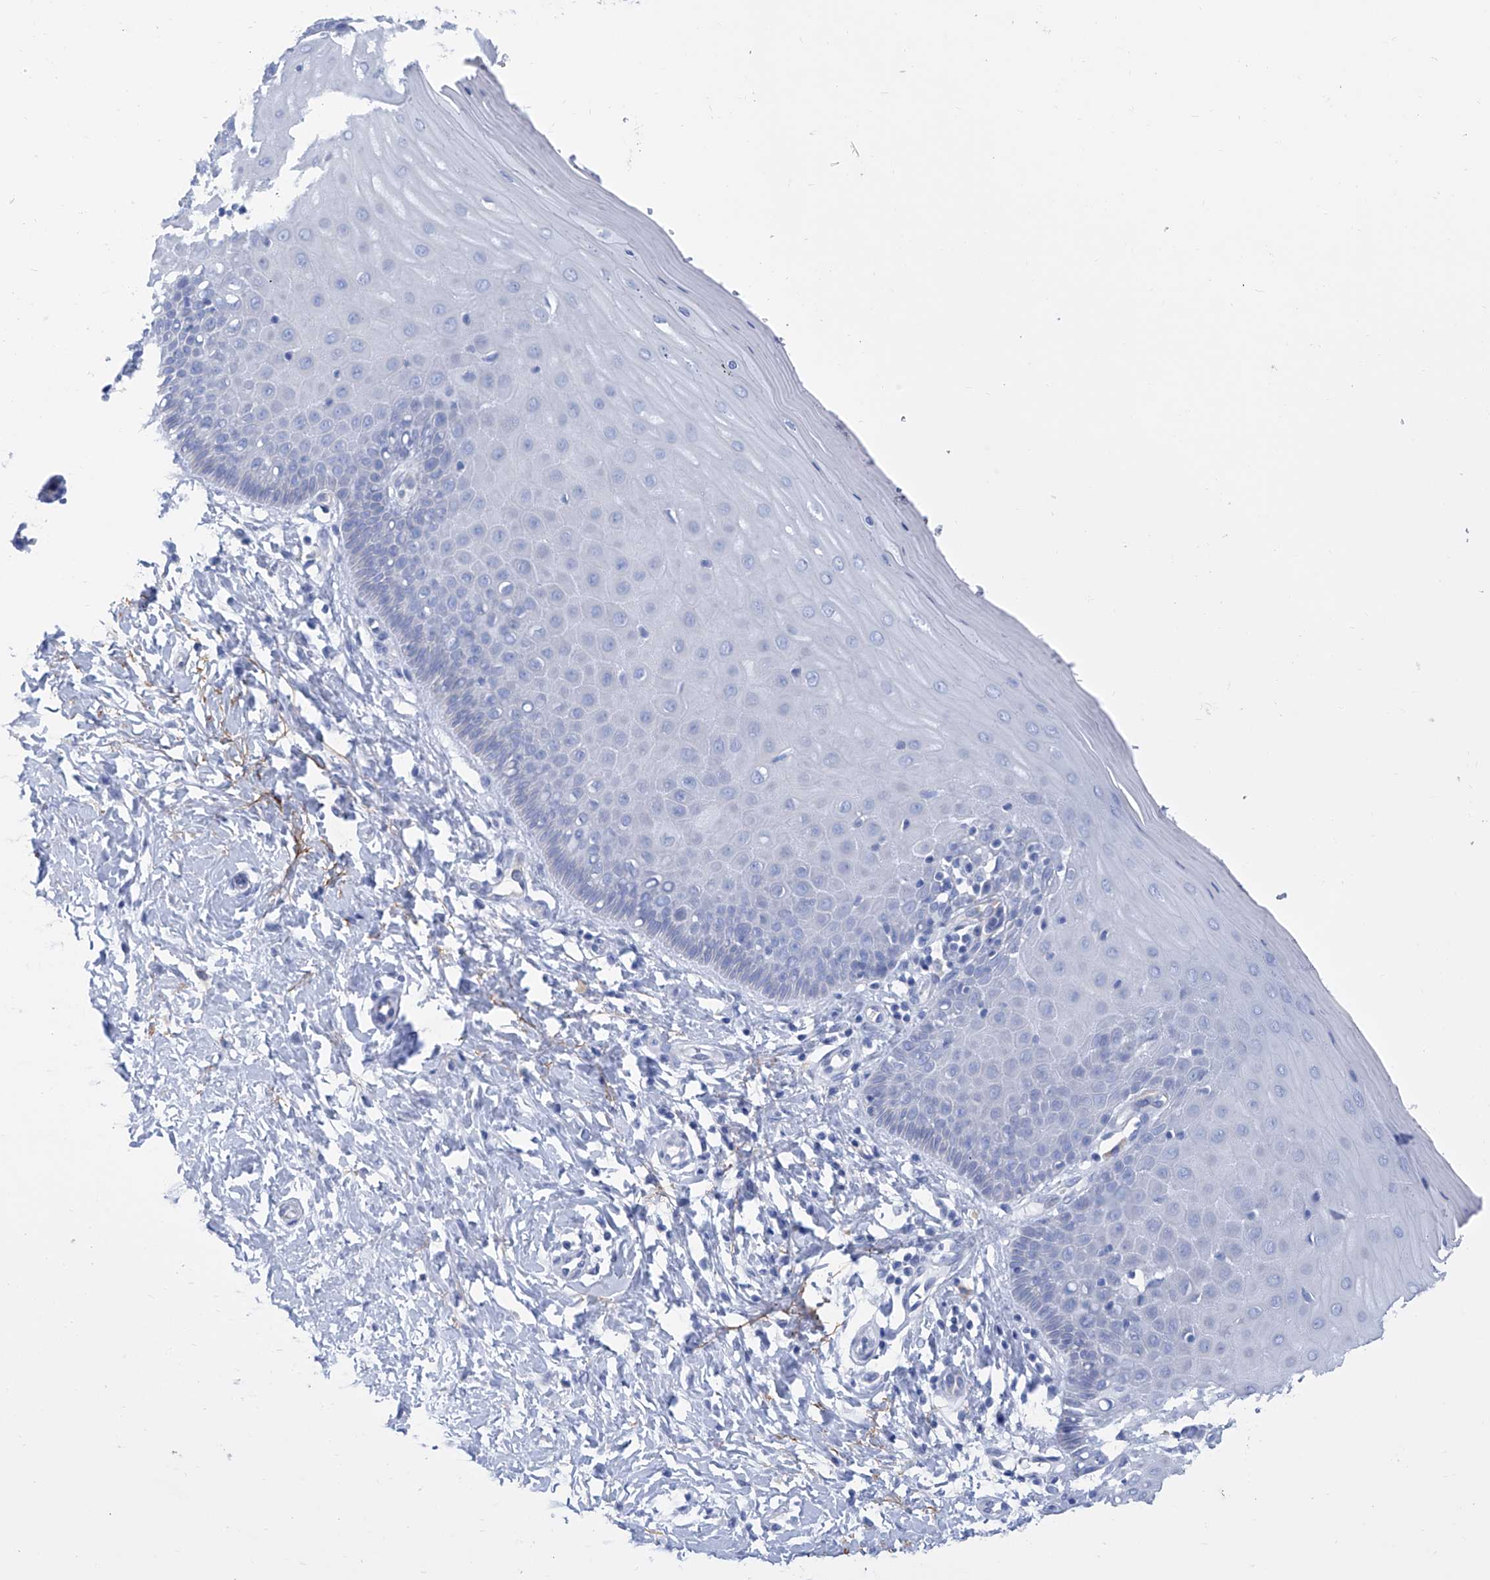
{"staining": {"intensity": "negative", "quantity": "none", "location": "none"}, "tissue": "cervix", "cell_type": "Glandular cells", "image_type": "normal", "snomed": [{"axis": "morphology", "description": "Normal tissue, NOS"}, {"axis": "topography", "description": "Cervix"}], "caption": "Cervix stained for a protein using immunohistochemistry exhibits no staining glandular cells.", "gene": "SMS", "patient": {"sex": "female", "age": 55}}